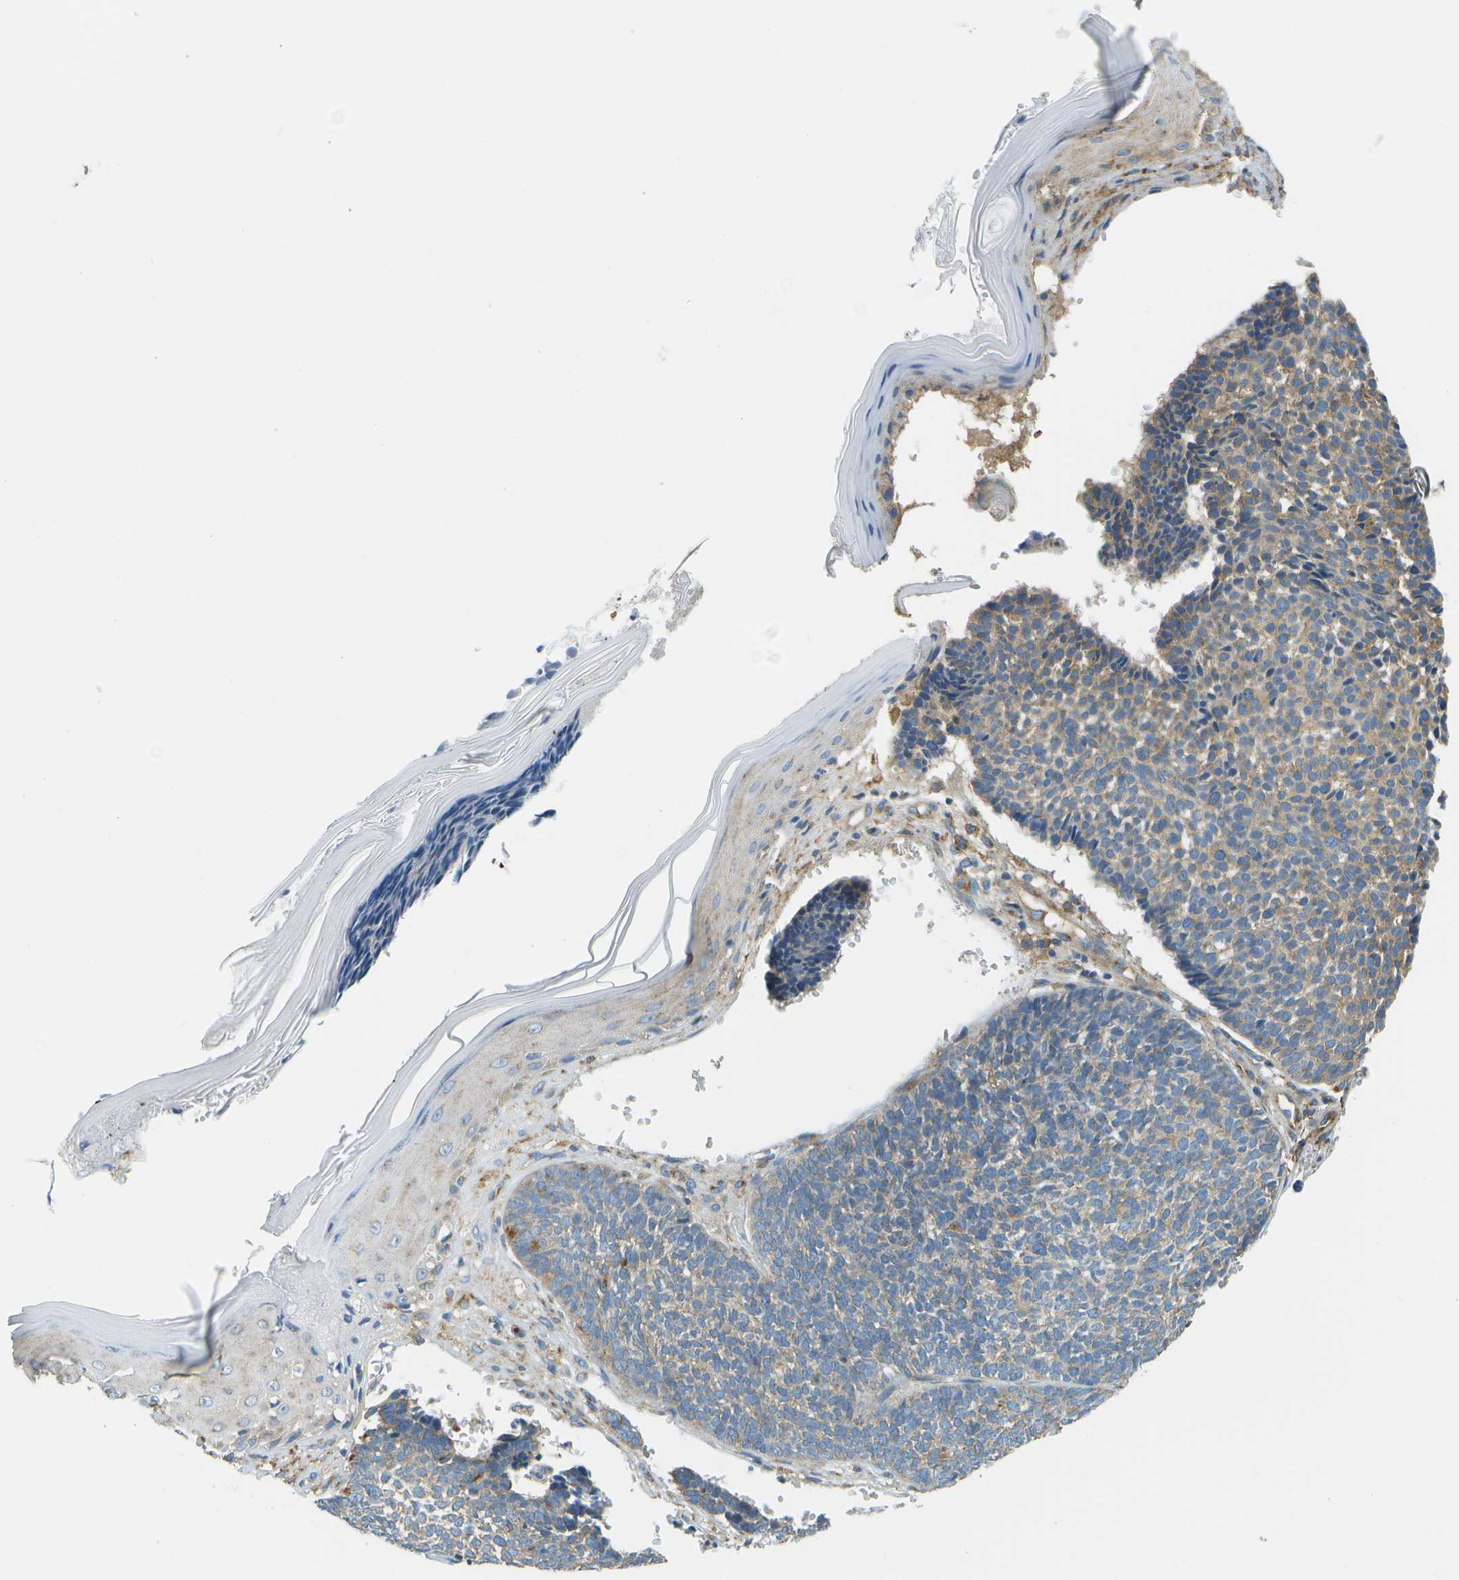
{"staining": {"intensity": "weak", "quantity": "25%-75%", "location": "cytoplasmic/membranous"}, "tissue": "skin cancer", "cell_type": "Tumor cells", "image_type": "cancer", "snomed": [{"axis": "morphology", "description": "Basal cell carcinoma"}, {"axis": "topography", "description": "Skin"}], "caption": "There is low levels of weak cytoplasmic/membranous positivity in tumor cells of basal cell carcinoma (skin), as demonstrated by immunohistochemical staining (brown color).", "gene": "CLTC", "patient": {"sex": "male", "age": 84}}